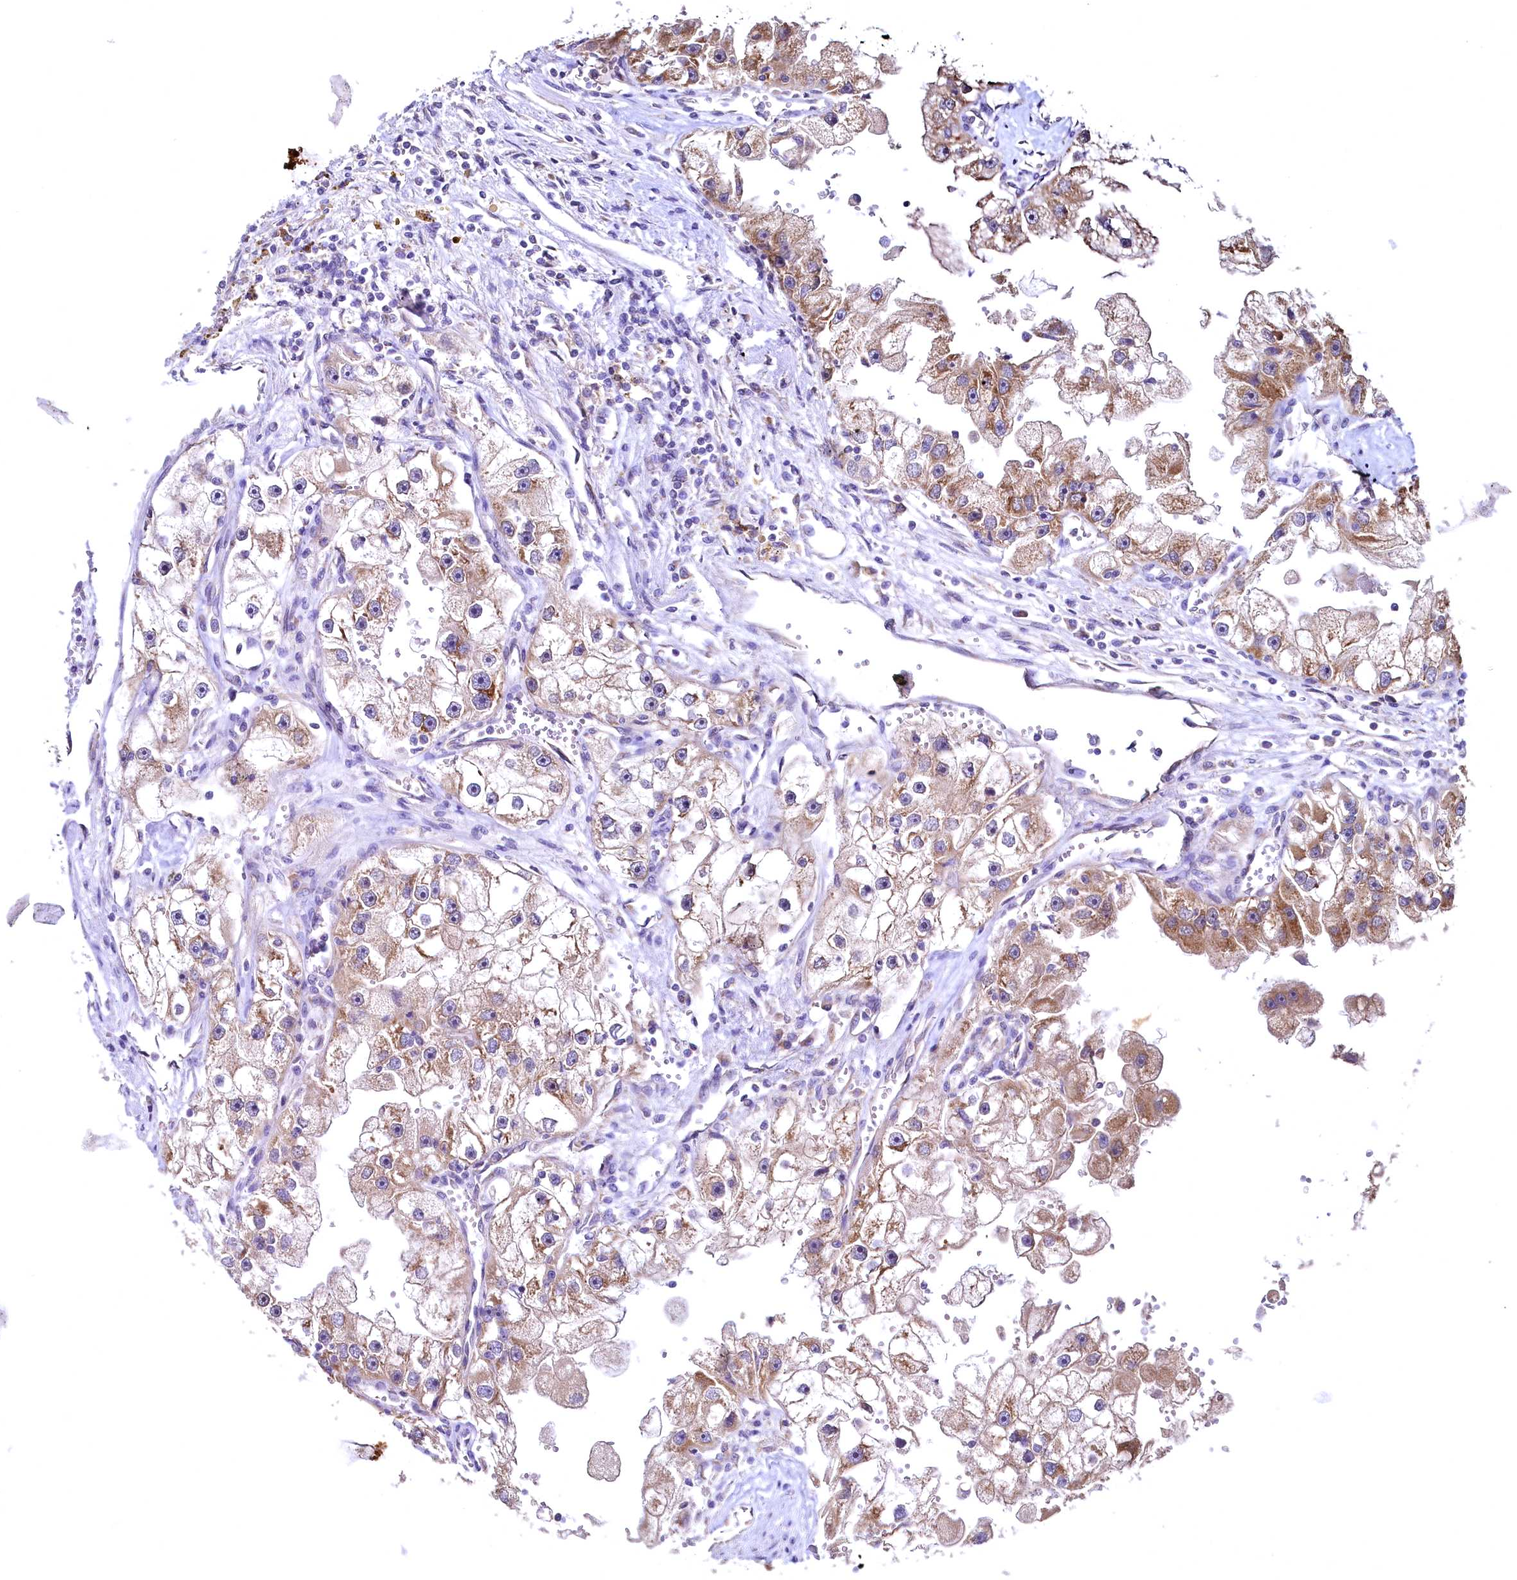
{"staining": {"intensity": "moderate", "quantity": ">75%", "location": "cytoplasmic/membranous"}, "tissue": "renal cancer", "cell_type": "Tumor cells", "image_type": "cancer", "snomed": [{"axis": "morphology", "description": "Adenocarcinoma, NOS"}, {"axis": "topography", "description": "Kidney"}], "caption": "Moderate cytoplasmic/membranous protein staining is seen in about >75% of tumor cells in renal cancer. (Brightfield microscopy of DAB IHC at high magnification).", "gene": "MRPL57", "patient": {"sex": "male", "age": 63}}